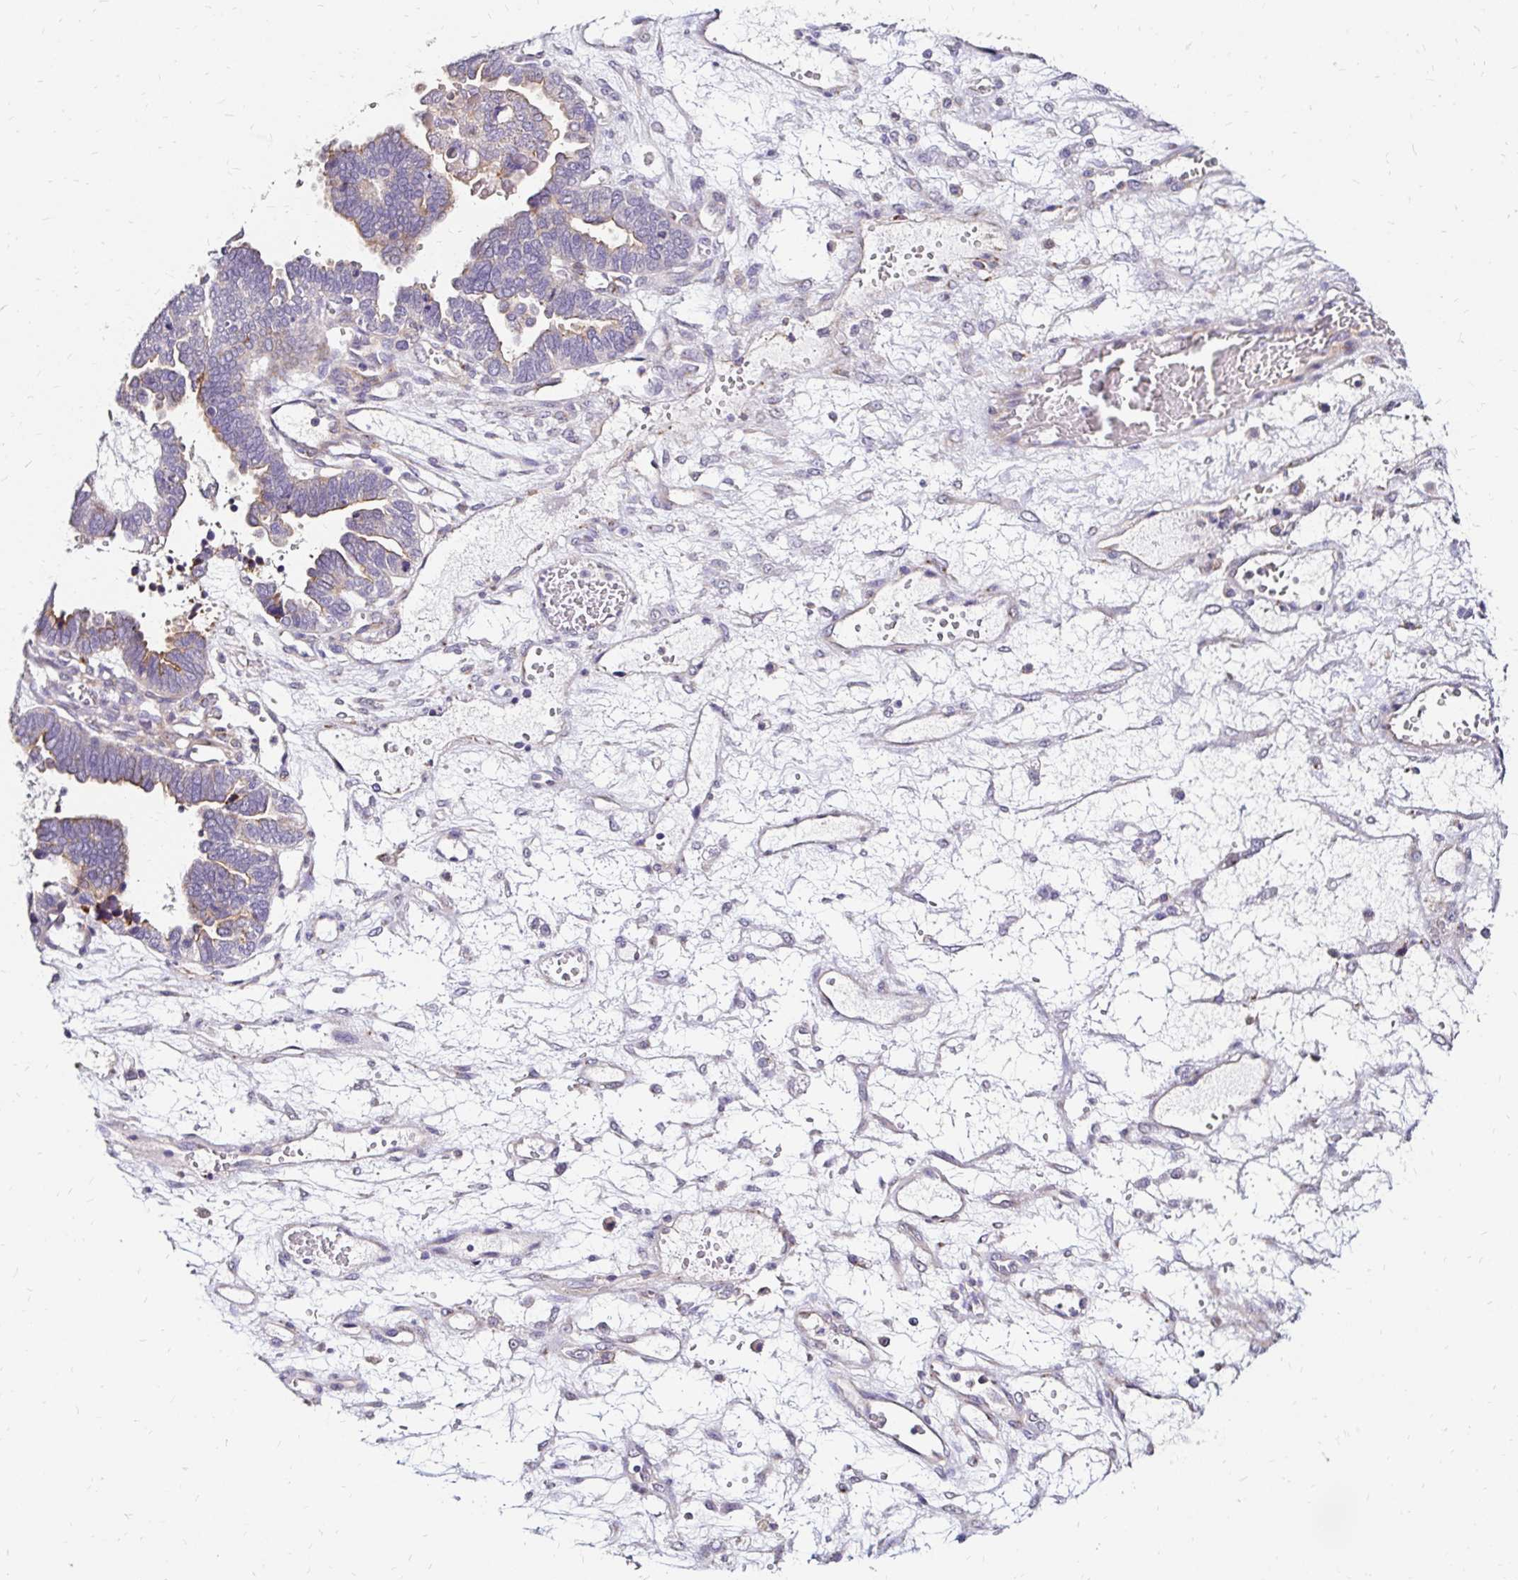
{"staining": {"intensity": "weak", "quantity": "<25%", "location": "cytoplasmic/membranous"}, "tissue": "ovarian cancer", "cell_type": "Tumor cells", "image_type": "cancer", "snomed": [{"axis": "morphology", "description": "Cystadenocarcinoma, serous, NOS"}, {"axis": "topography", "description": "Ovary"}], "caption": "This is an IHC histopathology image of ovarian cancer. There is no expression in tumor cells.", "gene": "PRIMA1", "patient": {"sex": "female", "age": 51}}